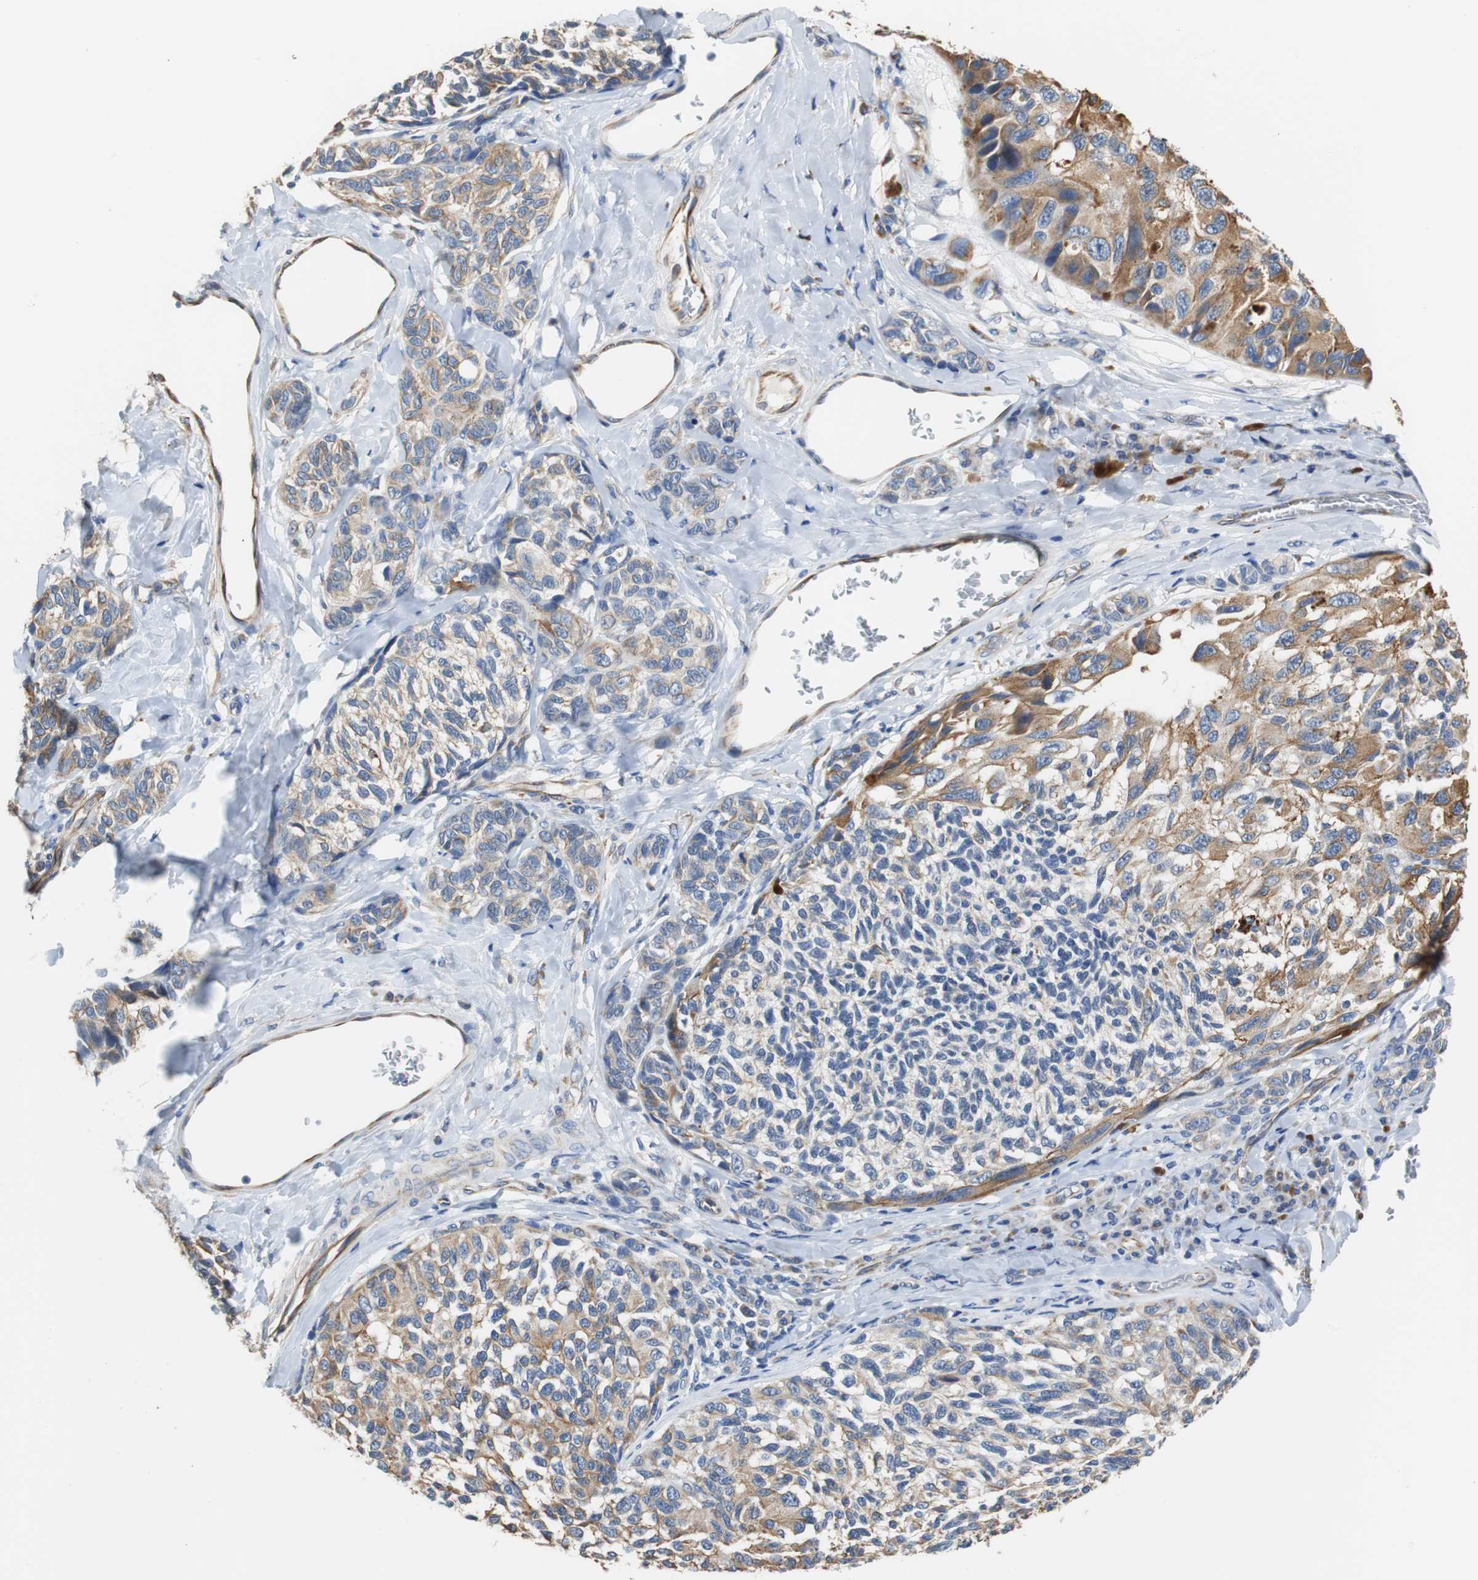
{"staining": {"intensity": "moderate", "quantity": ">75%", "location": "cytoplasmic/membranous"}, "tissue": "melanoma", "cell_type": "Tumor cells", "image_type": "cancer", "snomed": [{"axis": "morphology", "description": "Malignant melanoma, NOS"}, {"axis": "topography", "description": "Skin"}], "caption": "IHC image of malignant melanoma stained for a protein (brown), which demonstrates medium levels of moderate cytoplasmic/membranous staining in about >75% of tumor cells.", "gene": "PCK1", "patient": {"sex": "female", "age": 73}}